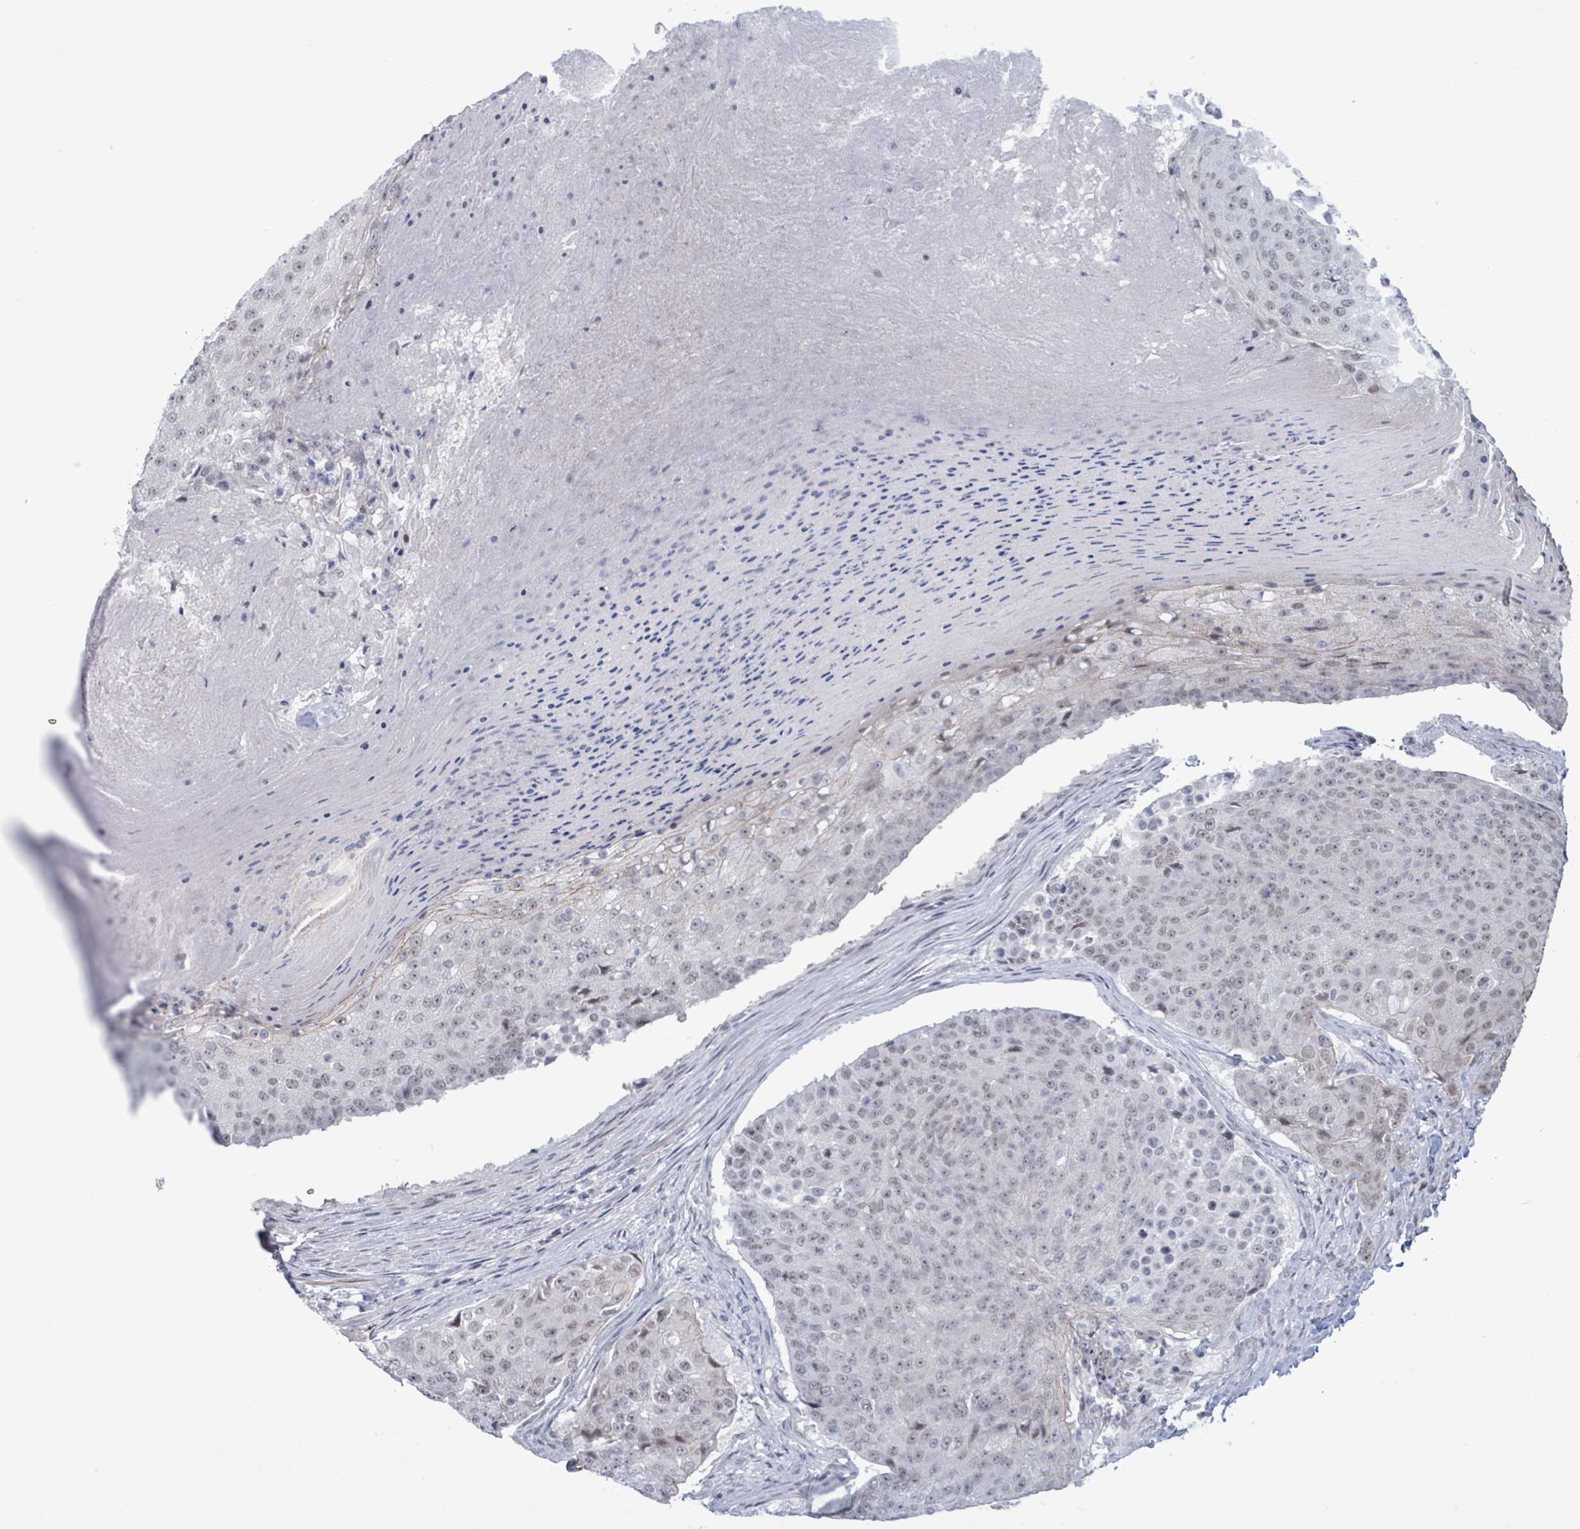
{"staining": {"intensity": "weak", "quantity": "25%-75%", "location": "nuclear"}, "tissue": "urothelial cancer", "cell_type": "Tumor cells", "image_type": "cancer", "snomed": [{"axis": "morphology", "description": "Urothelial carcinoma, High grade"}, {"axis": "topography", "description": "Urinary bladder"}], "caption": "Weak nuclear protein expression is present in approximately 25%-75% of tumor cells in urothelial carcinoma (high-grade). (brown staining indicates protein expression, while blue staining denotes nuclei).", "gene": "CT45A5", "patient": {"sex": "female", "age": 63}}